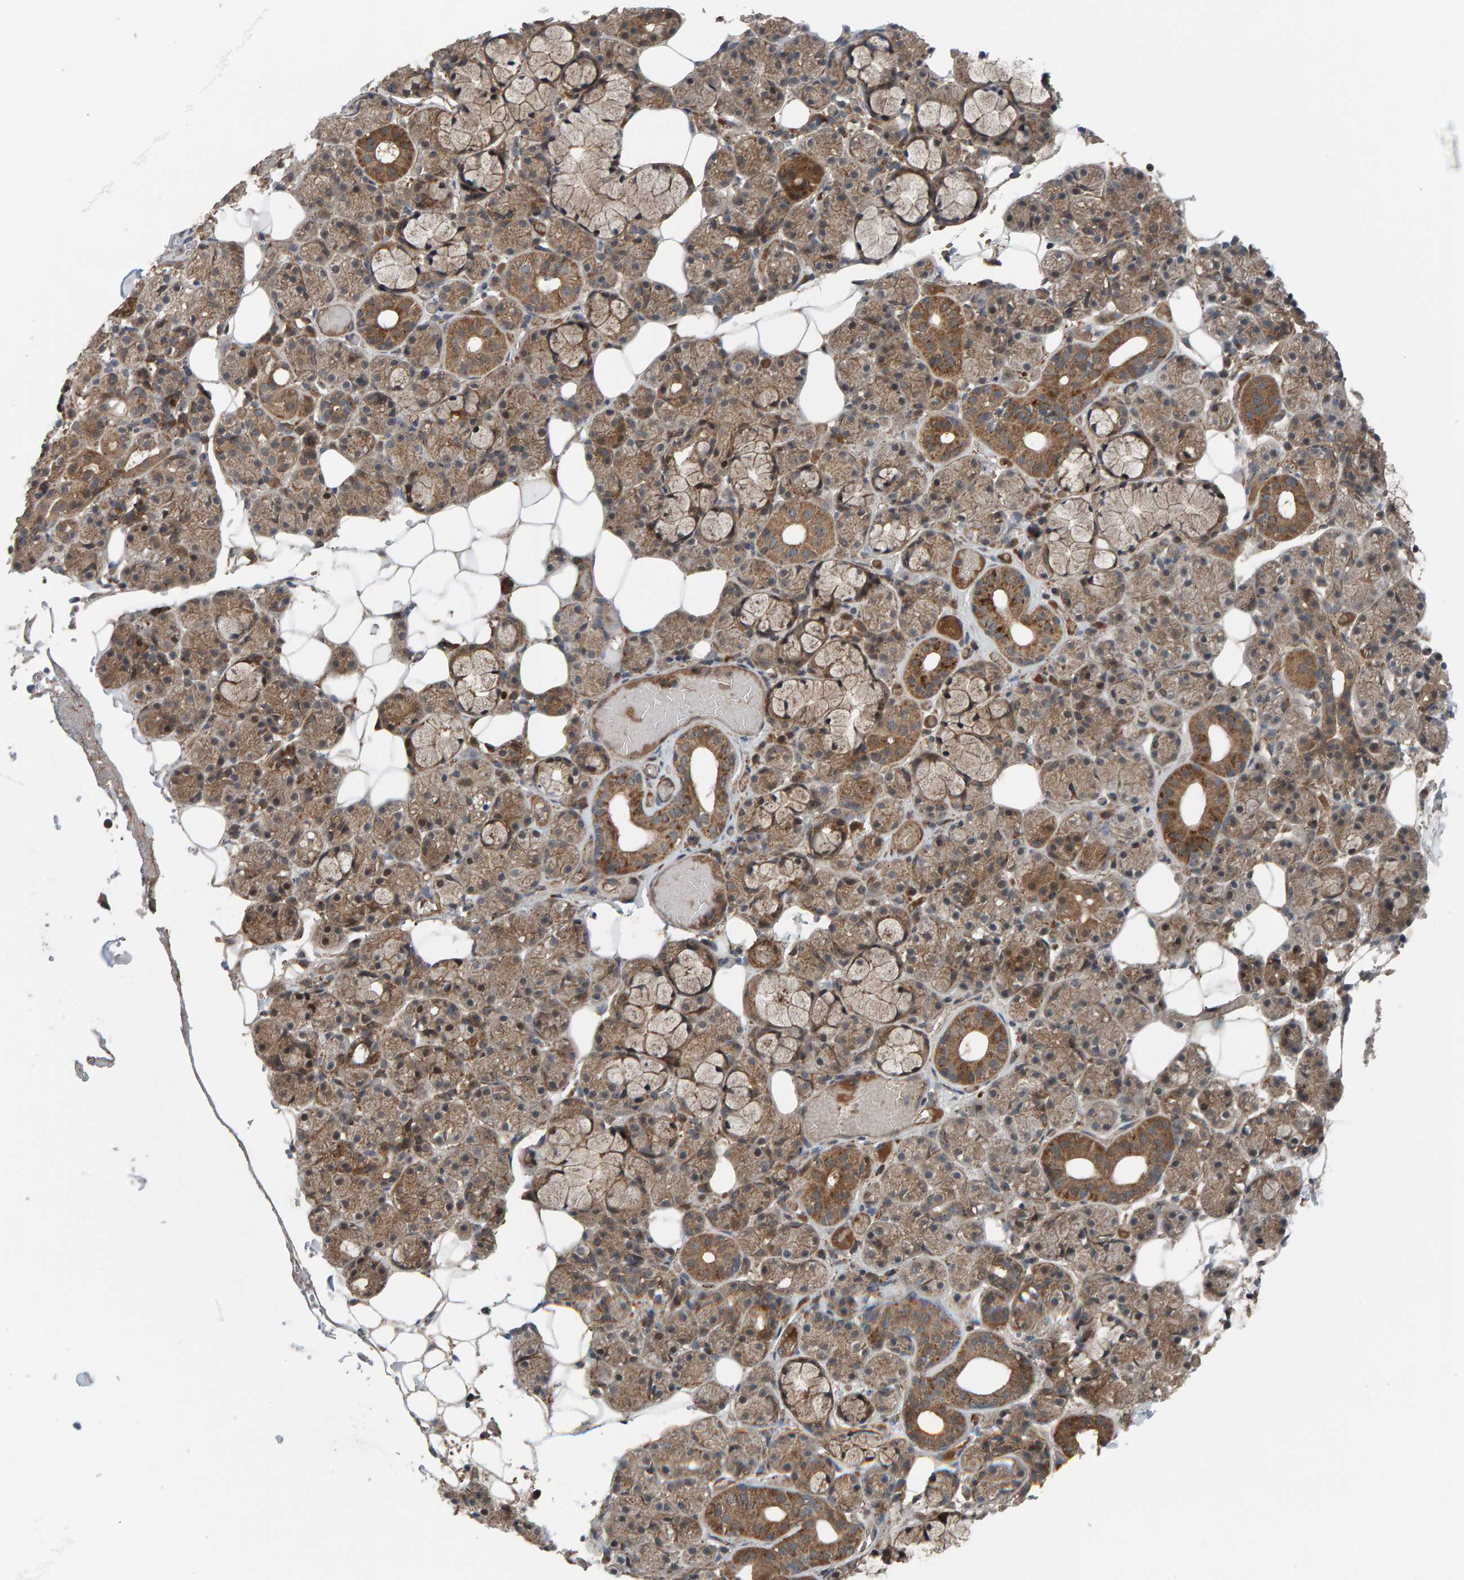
{"staining": {"intensity": "moderate", "quantity": ">75%", "location": "cytoplasmic/membranous"}, "tissue": "salivary gland", "cell_type": "Glandular cells", "image_type": "normal", "snomed": [{"axis": "morphology", "description": "Normal tissue, NOS"}, {"axis": "topography", "description": "Salivary gland"}], "caption": "Unremarkable salivary gland demonstrates moderate cytoplasmic/membranous positivity in approximately >75% of glandular cells, visualized by immunohistochemistry. (Brightfield microscopy of DAB IHC at high magnification).", "gene": "CUEDC1", "patient": {"sex": "male", "age": 63}}